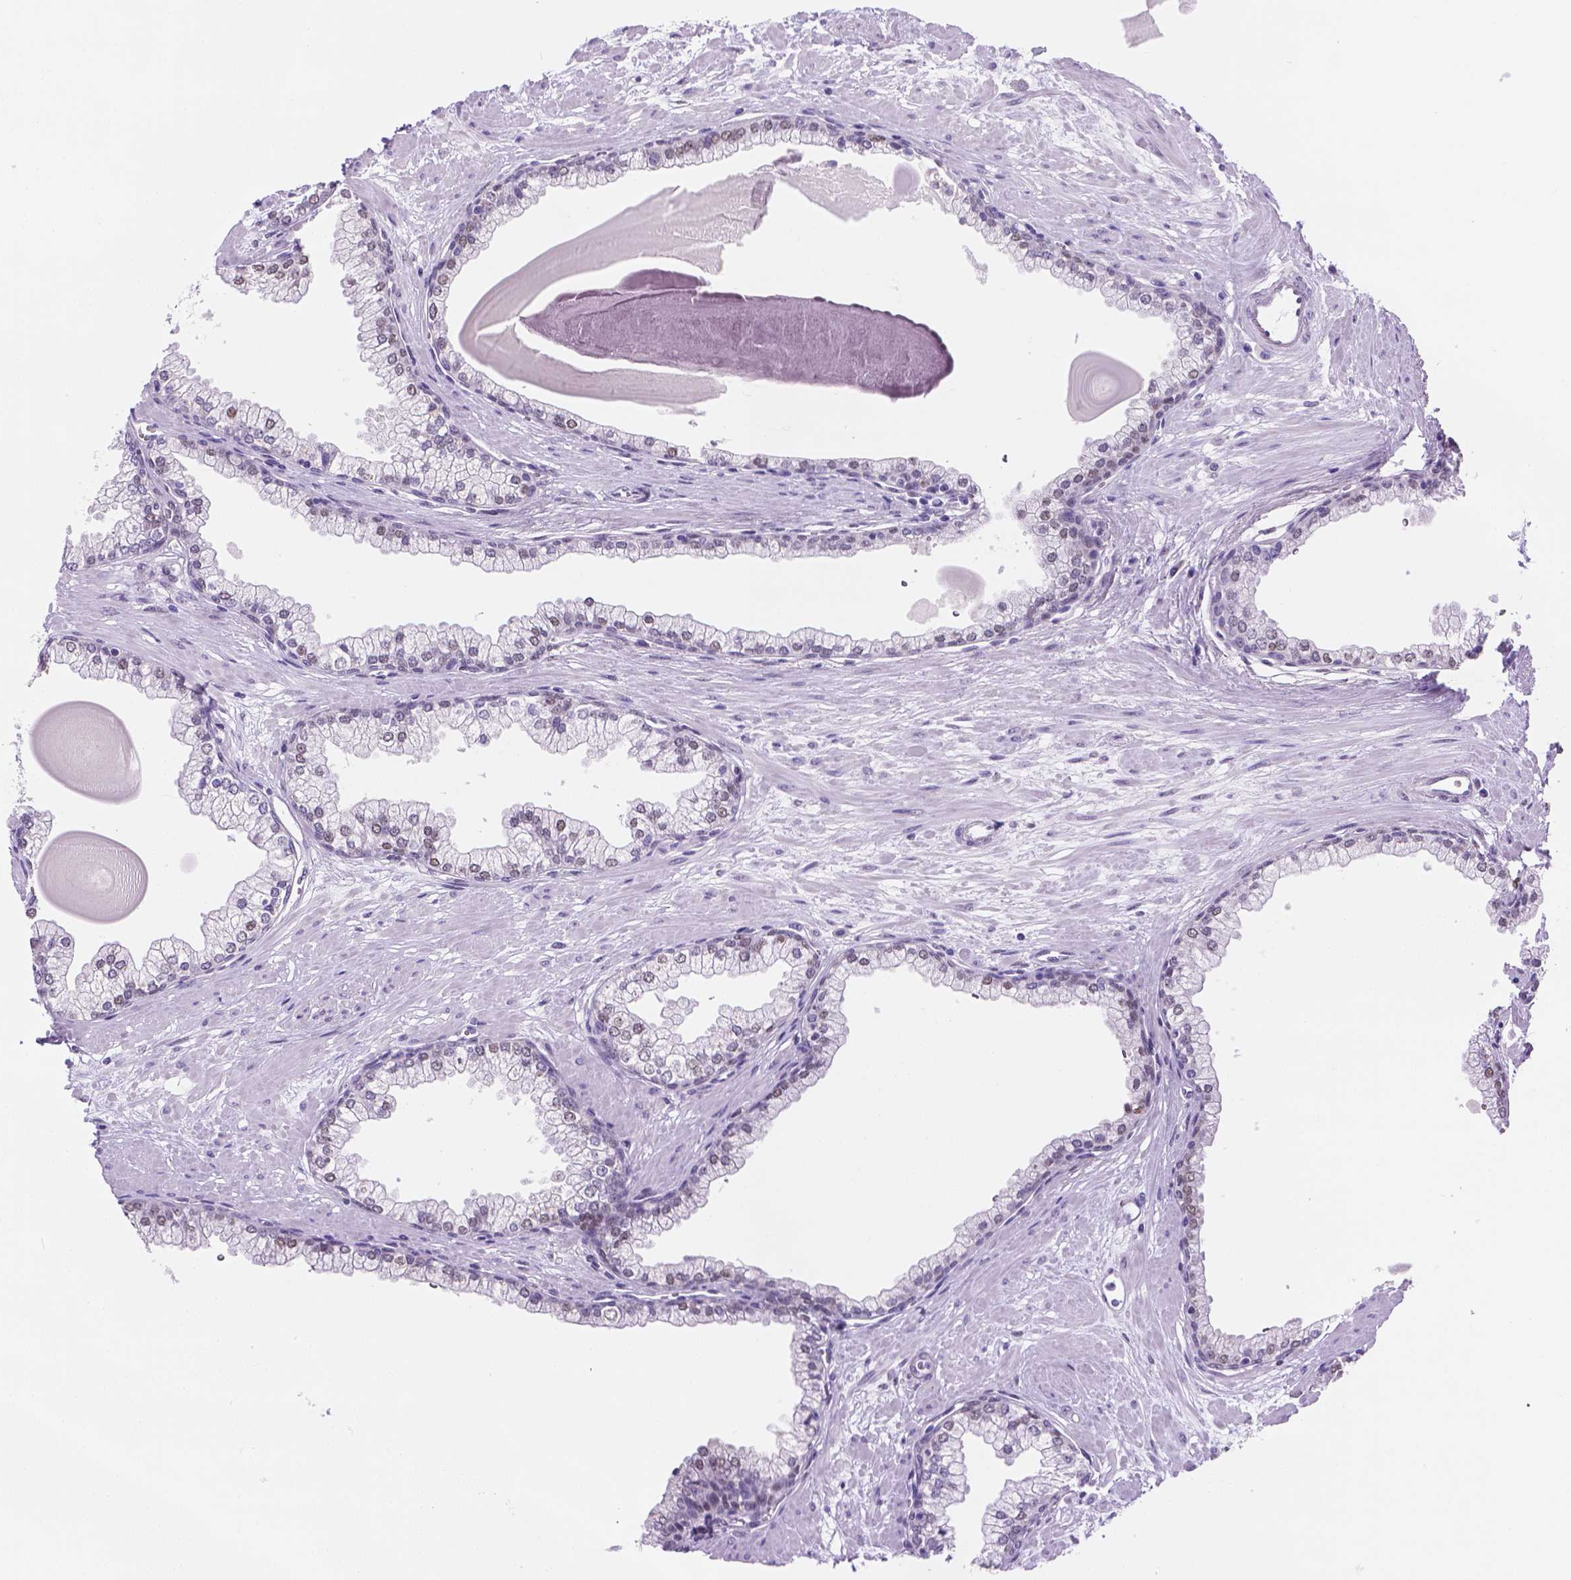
{"staining": {"intensity": "weak", "quantity": "<25%", "location": "nuclear"}, "tissue": "prostate", "cell_type": "Glandular cells", "image_type": "normal", "snomed": [{"axis": "morphology", "description": "Normal tissue, NOS"}, {"axis": "topography", "description": "Prostate"}, {"axis": "topography", "description": "Peripheral nerve tissue"}], "caption": "A histopathology image of prostate stained for a protein shows no brown staining in glandular cells. The staining is performed using DAB brown chromogen with nuclei counter-stained in using hematoxylin.", "gene": "TMEM210", "patient": {"sex": "male", "age": 61}}